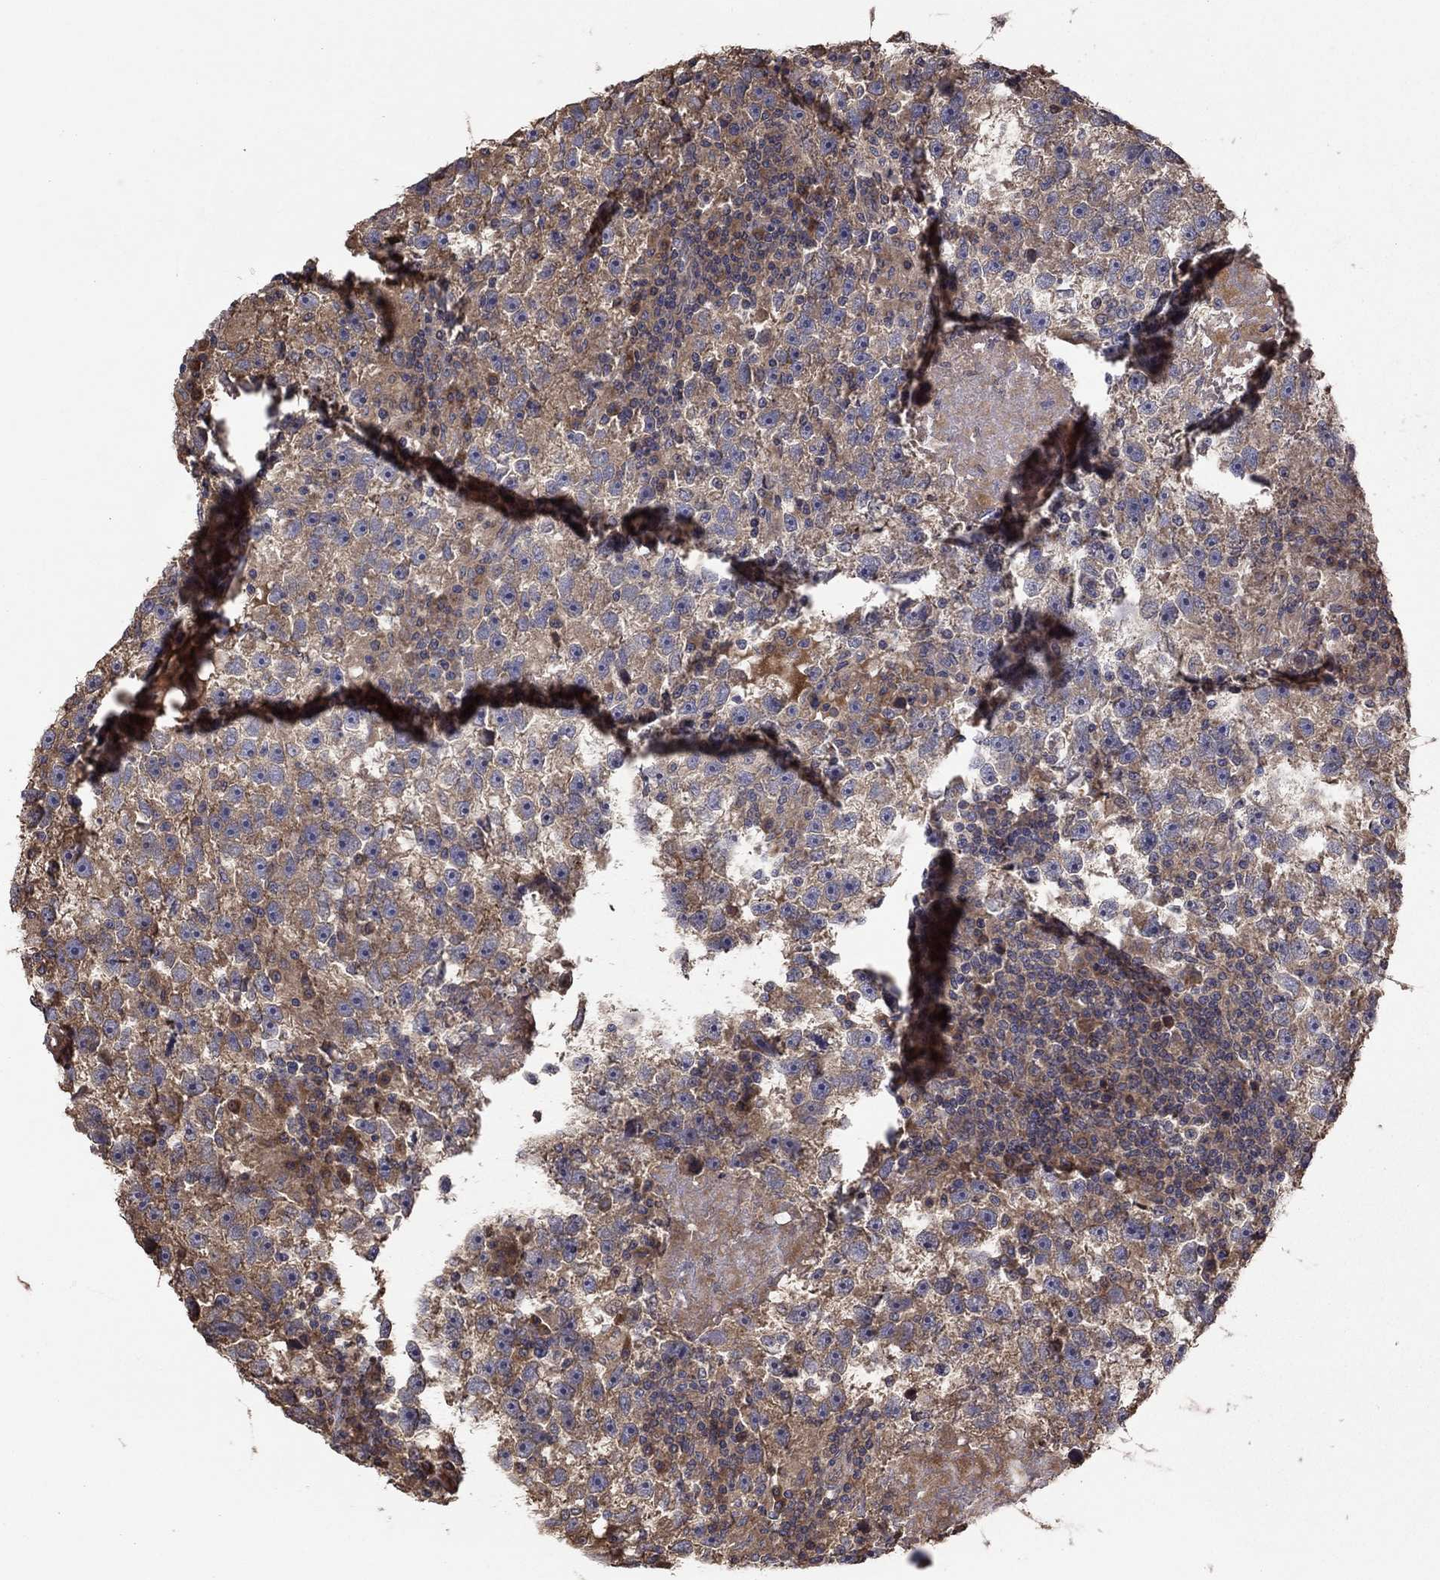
{"staining": {"intensity": "moderate", "quantity": "<25%", "location": "cytoplasmic/membranous"}, "tissue": "testis cancer", "cell_type": "Tumor cells", "image_type": "cancer", "snomed": [{"axis": "morphology", "description": "Seminoma, NOS"}, {"axis": "topography", "description": "Testis"}], "caption": "Immunohistochemistry (IHC) image of seminoma (testis) stained for a protein (brown), which reveals low levels of moderate cytoplasmic/membranous staining in about <25% of tumor cells.", "gene": "BABAM2", "patient": {"sex": "male", "age": 47}}